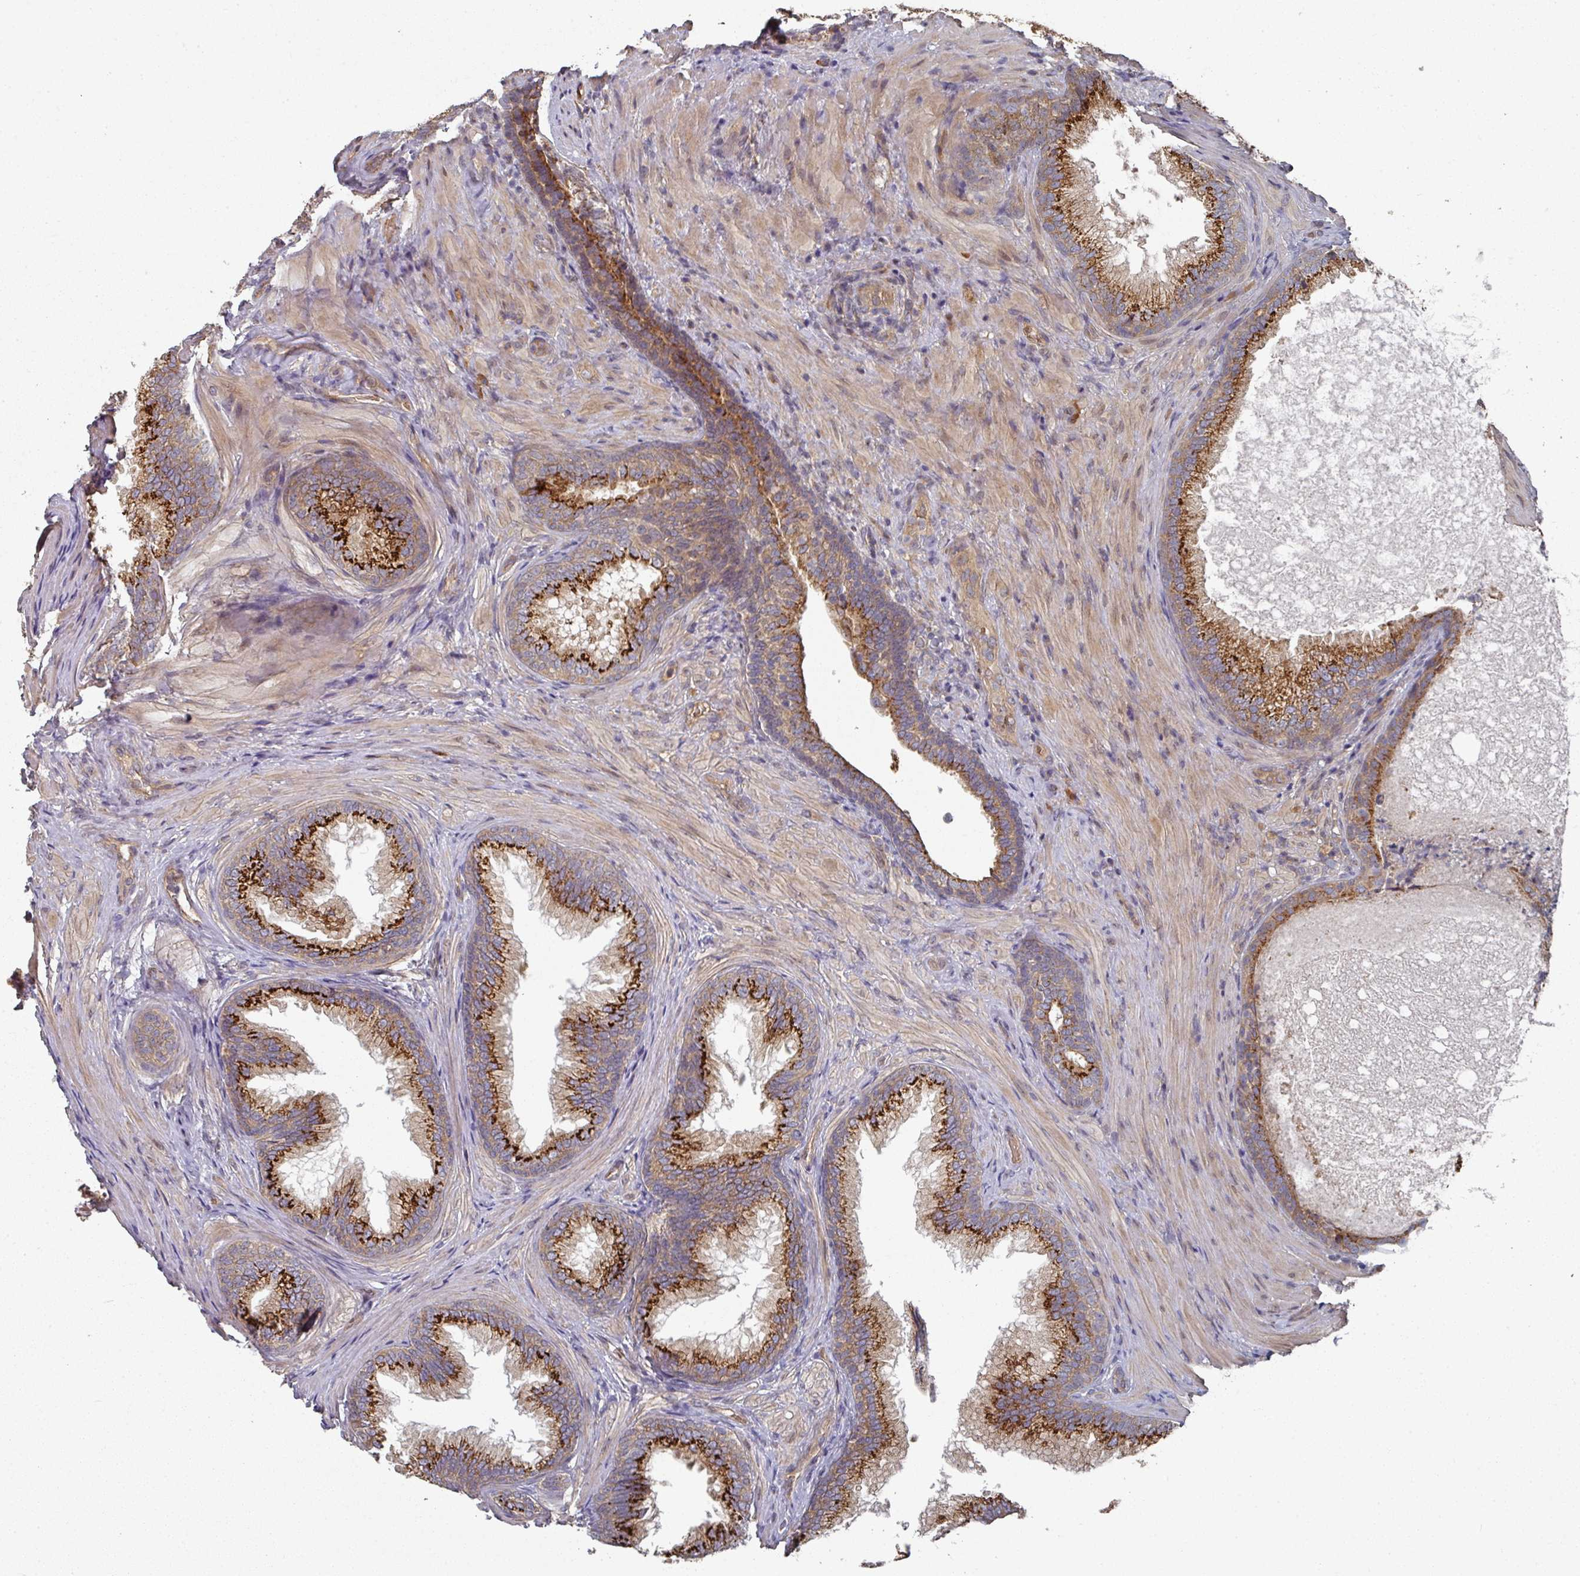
{"staining": {"intensity": "strong", "quantity": ">75%", "location": "cytoplasmic/membranous"}, "tissue": "prostate", "cell_type": "Glandular cells", "image_type": "normal", "snomed": [{"axis": "morphology", "description": "Normal tissue, NOS"}, {"axis": "topography", "description": "Prostate"}], "caption": "DAB (3,3'-diaminobenzidine) immunohistochemical staining of normal prostate exhibits strong cytoplasmic/membranous protein staining in approximately >75% of glandular cells. (brown staining indicates protein expression, while blue staining denotes nuclei).", "gene": "EDEM2", "patient": {"sex": "male", "age": 76}}